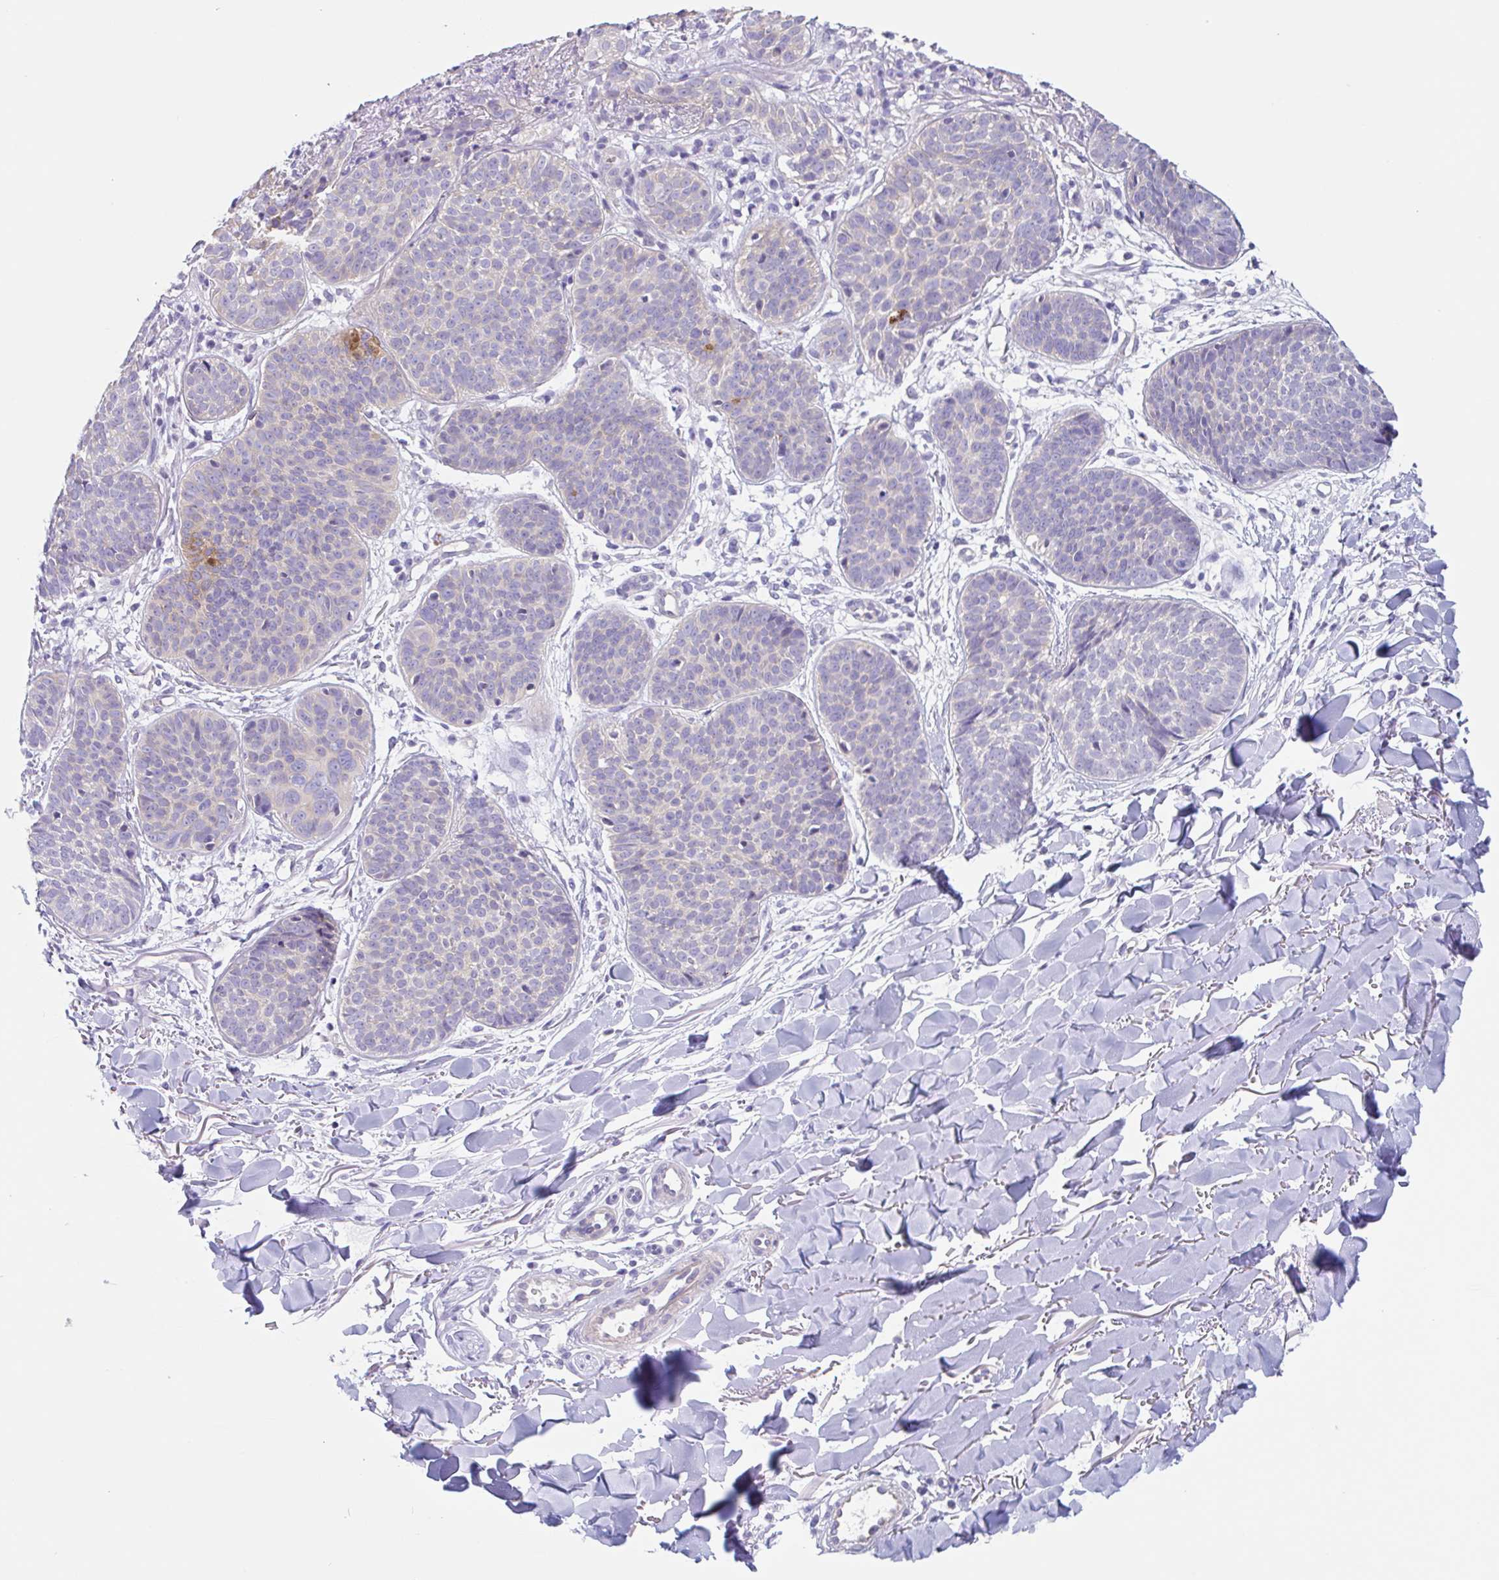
{"staining": {"intensity": "moderate", "quantity": "<25%", "location": "cytoplasmic/membranous"}, "tissue": "skin cancer", "cell_type": "Tumor cells", "image_type": "cancer", "snomed": [{"axis": "morphology", "description": "Basal cell carcinoma"}, {"axis": "topography", "description": "Skin"}, {"axis": "topography", "description": "Skin of neck"}, {"axis": "topography", "description": "Skin of shoulder"}, {"axis": "topography", "description": "Skin of back"}], "caption": "Protein analysis of basal cell carcinoma (skin) tissue shows moderate cytoplasmic/membranous positivity in about <25% of tumor cells.", "gene": "LENG9", "patient": {"sex": "male", "age": 80}}